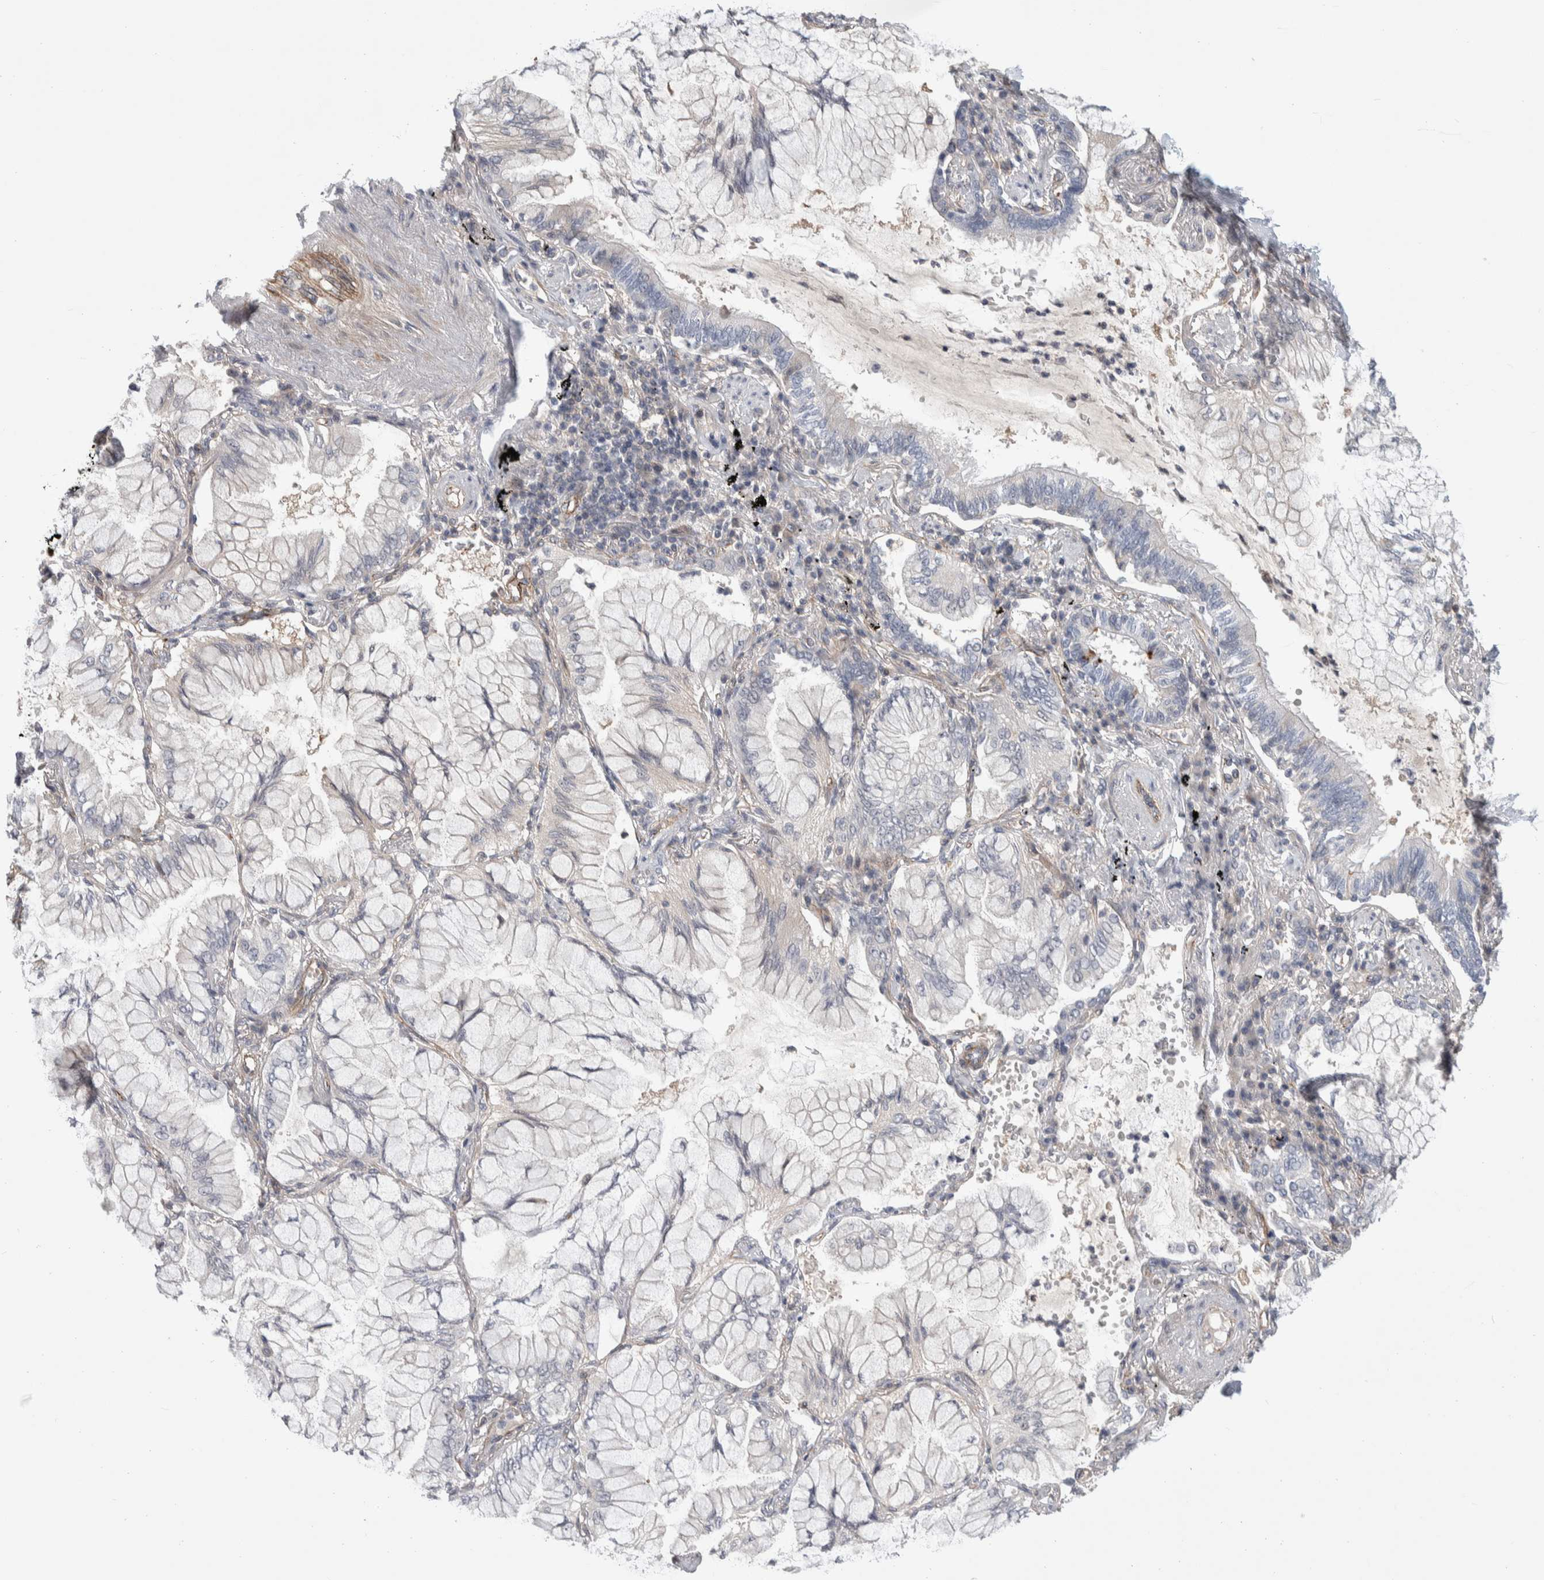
{"staining": {"intensity": "negative", "quantity": "none", "location": "none"}, "tissue": "lung cancer", "cell_type": "Tumor cells", "image_type": "cancer", "snomed": [{"axis": "morphology", "description": "Adenocarcinoma, NOS"}, {"axis": "topography", "description": "Lung"}], "caption": "The histopathology image shows no significant expression in tumor cells of lung cancer.", "gene": "ZNF862", "patient": {"sex": "female", "age": 70}}